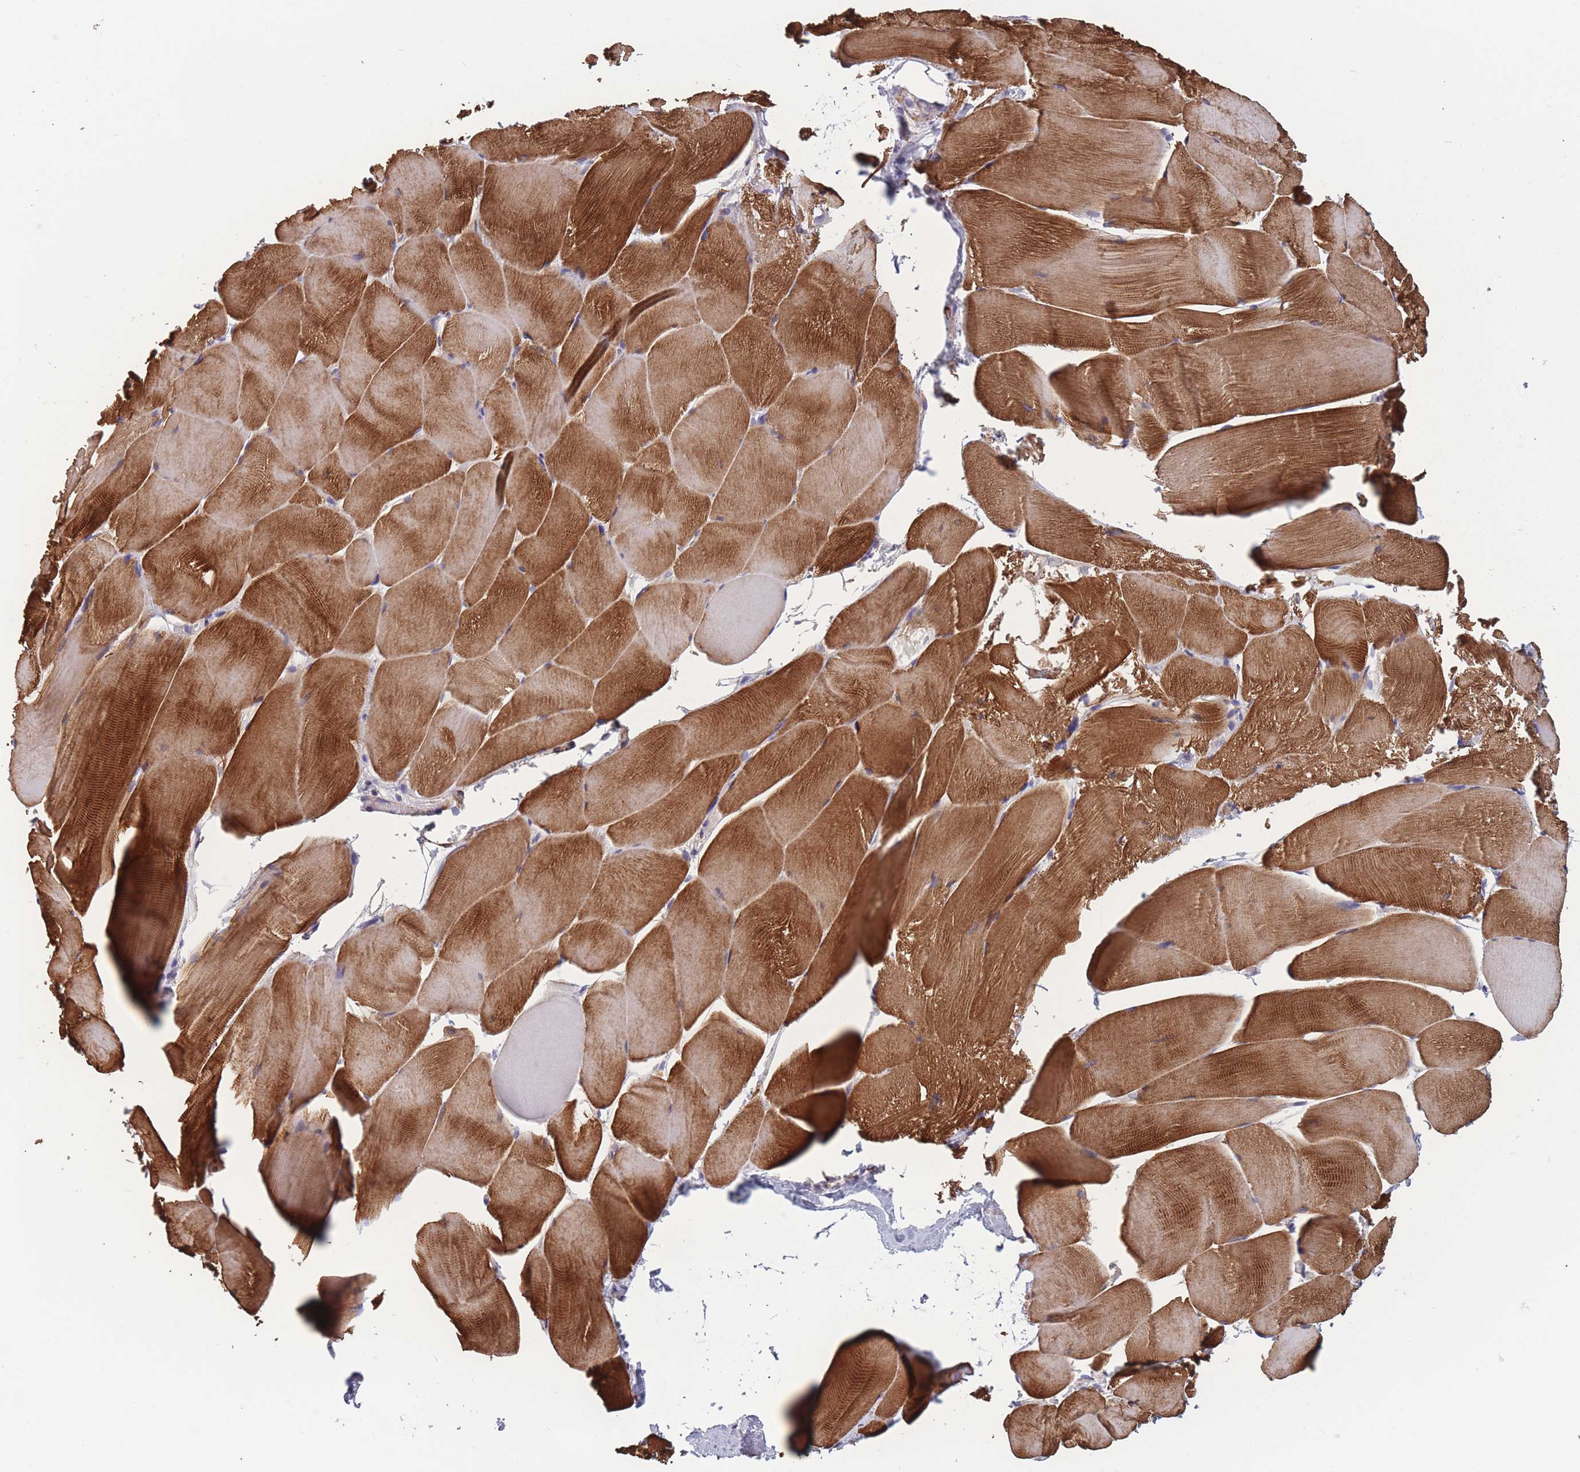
{"staining": {"intensity": "strong", "quantity": ">75%", "location": "cytoplasmic/membranous"}, "tissue": "skeletal muscle", "cell_type": "Myocytes", "image_type": "normal", "snomed": [{"axis": "morphology", "description": "Normal tissue, NOS"}, {"axis": "topography", "description": "Skeletal muscle"}], "caption": "Human skeletal muscle stained for a protein (brown) displays strong cytoplasmic/membranous positive staining in approximately >75% of myocytes.", "gene": "TOMM40L", "patient": {"sex": "female", "age": 64}}